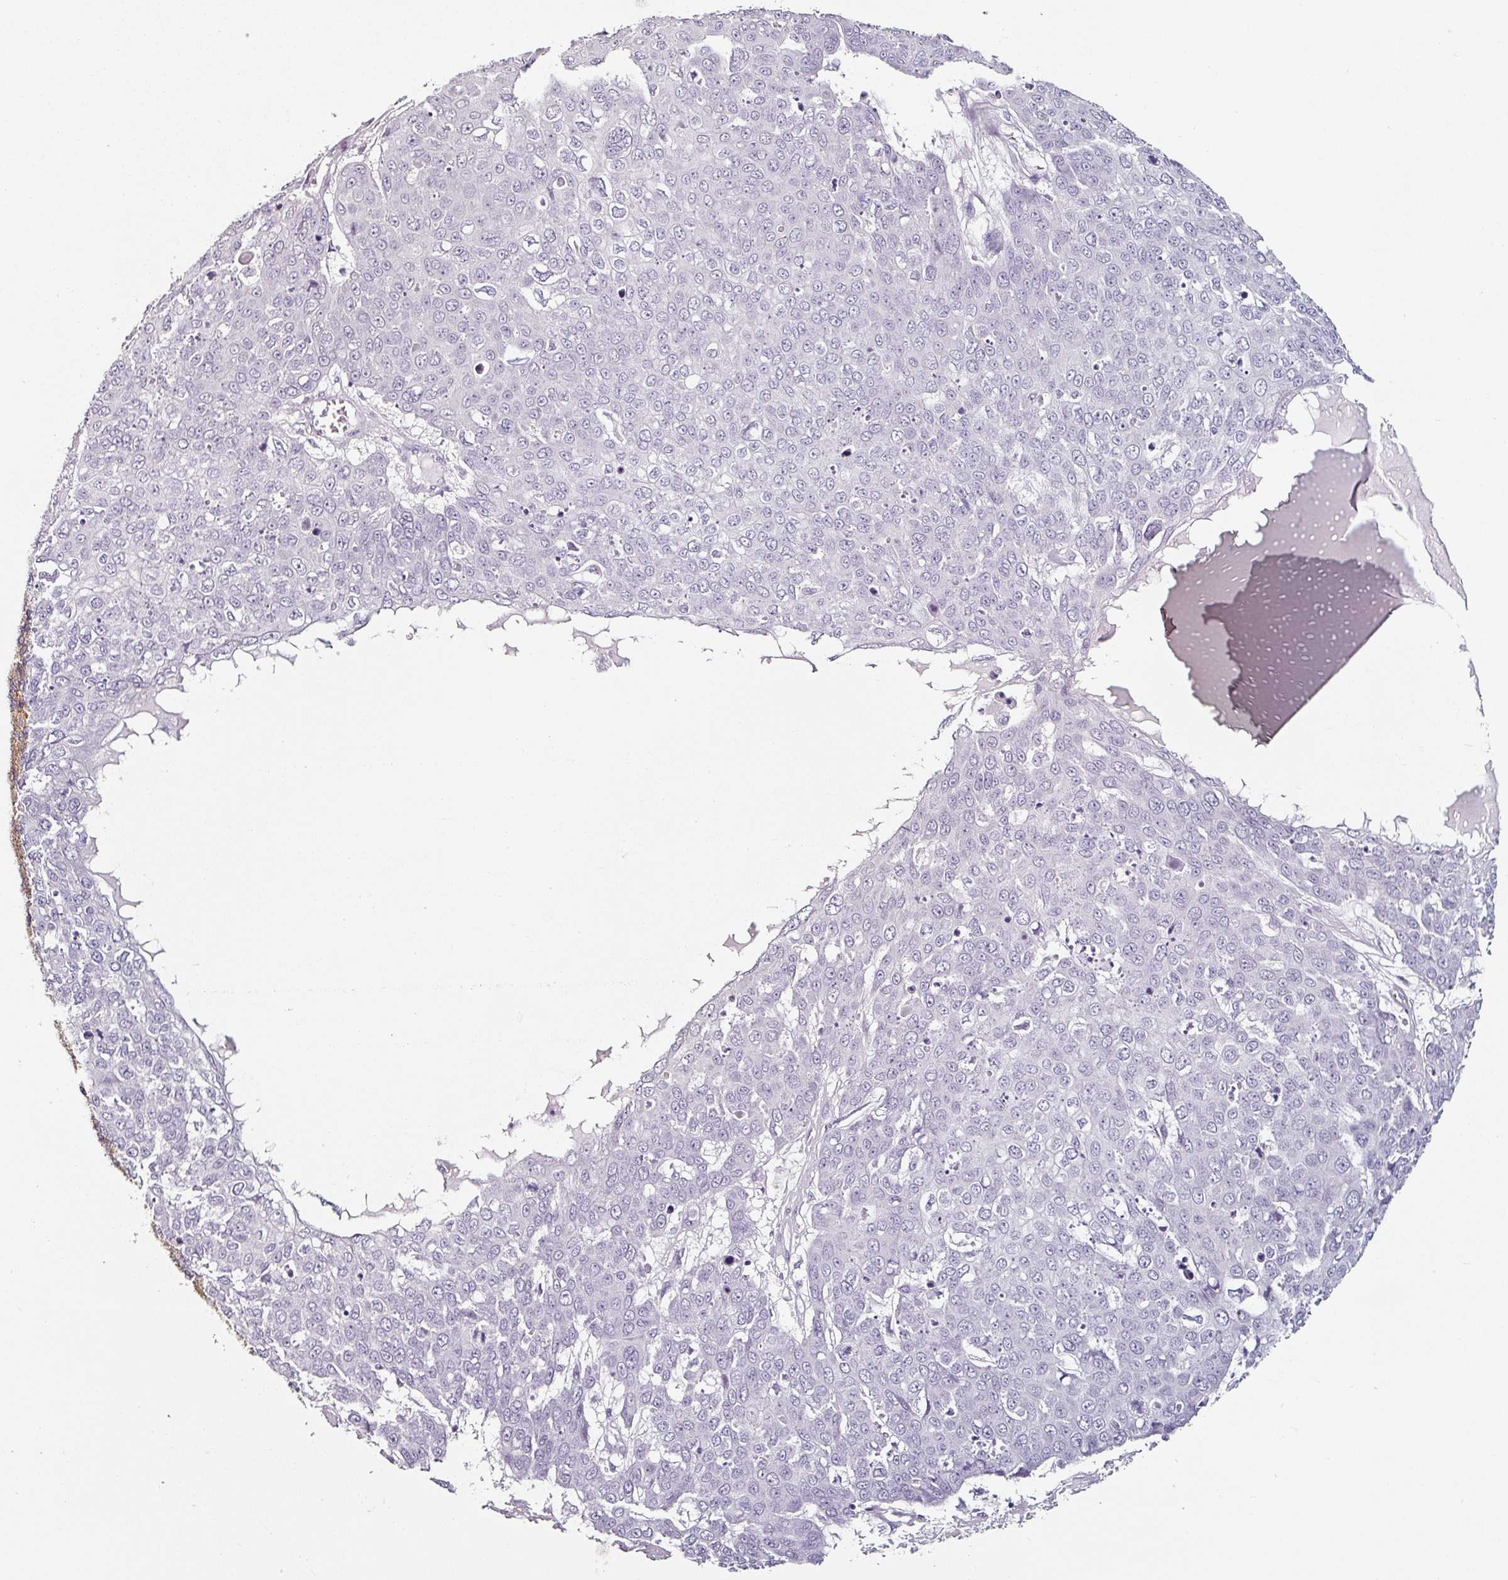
{"staining": {"intensity": "negative", "quantity": "none", "location": "none"}, "tissue": "skin cancer", "cell_type": "Tumor cells", "image_type": "cancer", "snomed": [{"axis": "morphology", "description": "Squamous cell carcinoma, NOS"}, {"axis": "topography", "description": "Skin"}], "caption": "This is an immunohistochemistry micrograph of skin cancer. There is no expression in tumor cells.", "gene": "CAP2", "patient": {"sex": "male", "age": 71}}